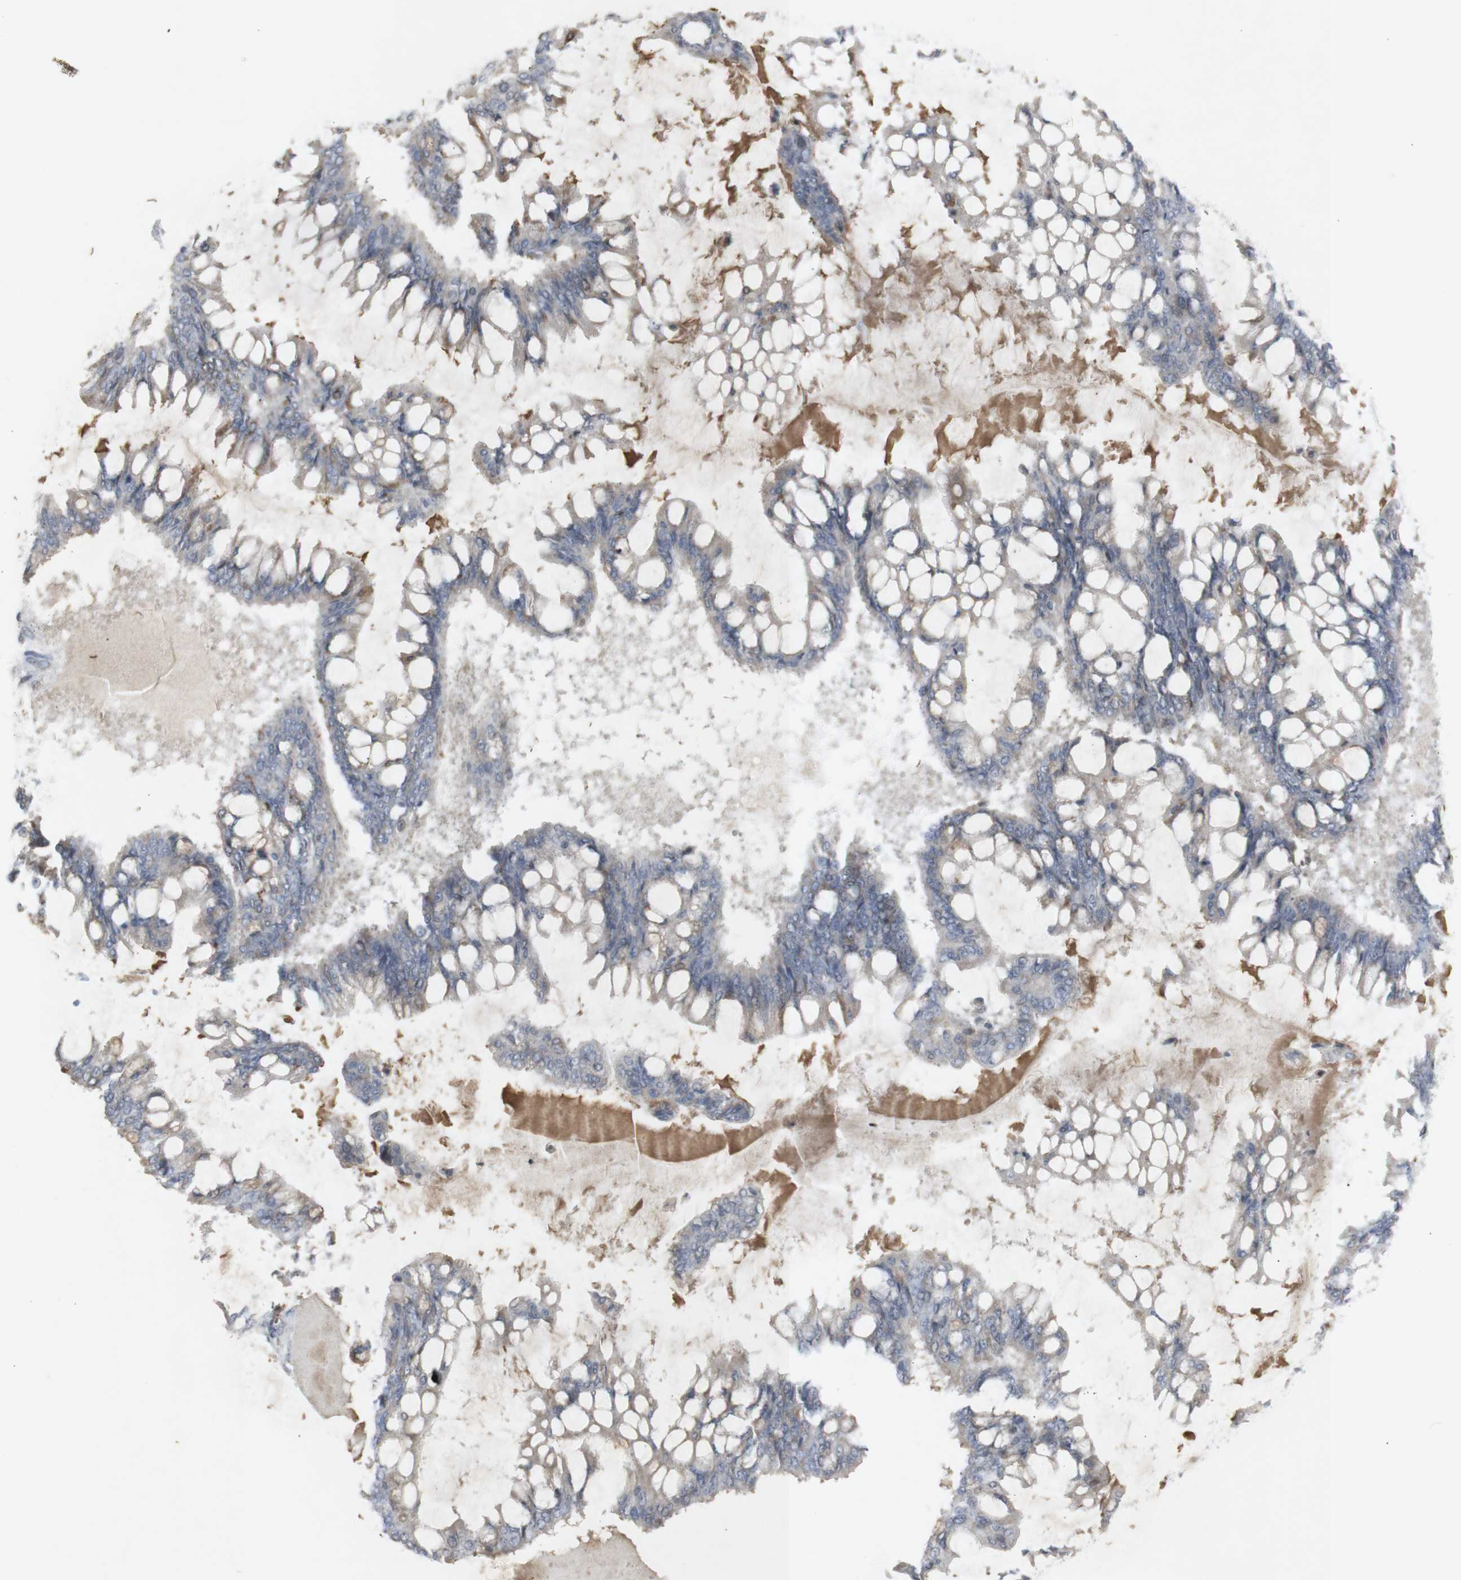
{"staining": {"intensity": "weak", "quantity": ">75%", "location": "cytoplasmic/membranous"}, "tissue": "ovarian cancer", "cell_type": "Tumor cells", "image_type": "cancer", "snomed": [{"axis": "morphology", "description": "Cystadenocarcinoma, mucinous, NOS"}, {"axis": "topography", "description": "Ovary"}], "caption": "IHC image of human ovarian mucinous cystadenocarcinoma stained for a protein (brown), which displays low levels of weak cytoplasmic/membranous positivity in approximately >75% of tumor cells.", "gene": "INS", "patient": {"sex": "female", "age": 73}}